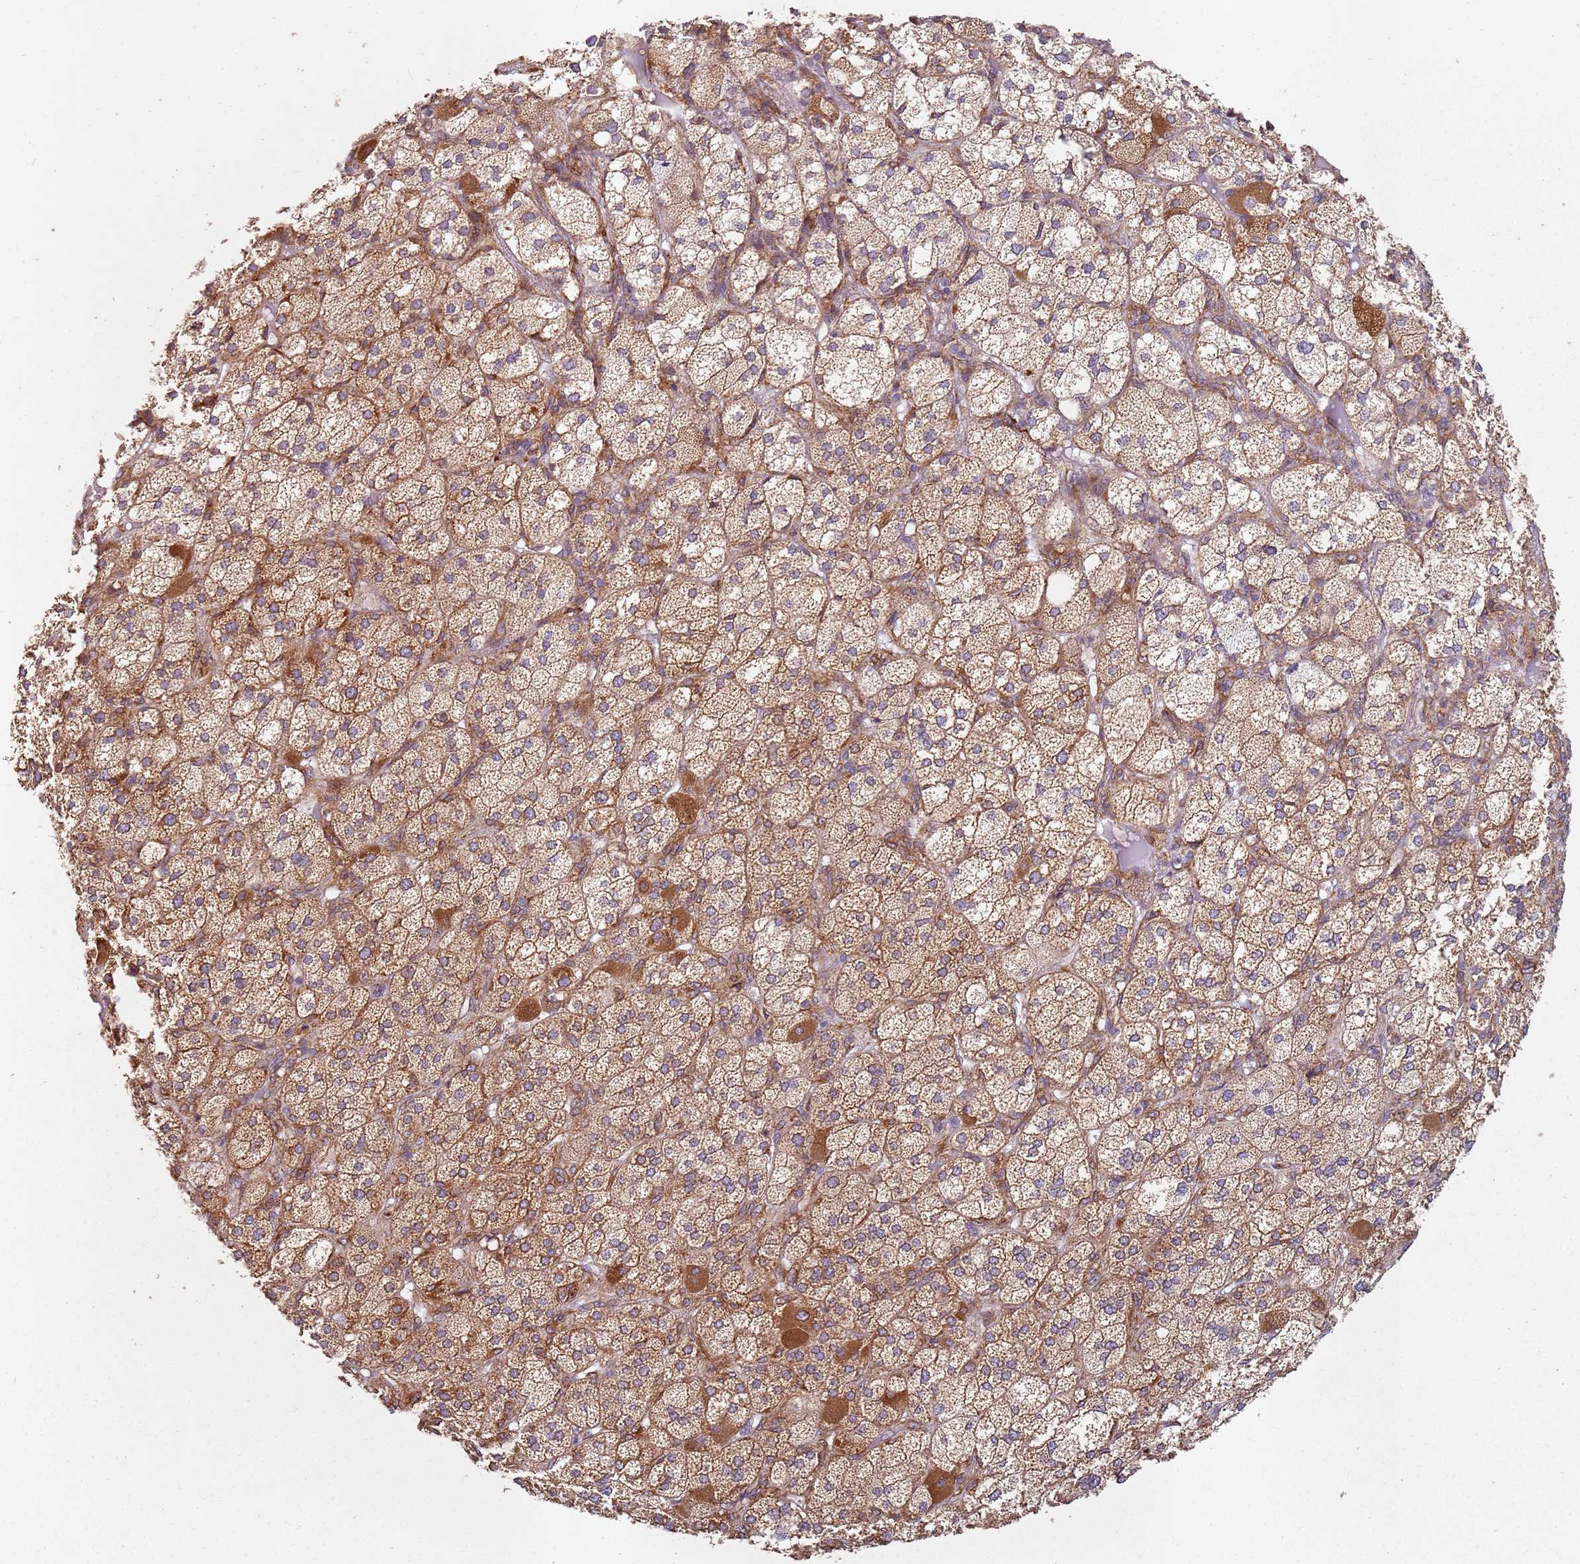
{"staining": {"intensity": "moderate", "quantity": ">75%", "location": "cytoplasmic/membranous"}, "tissue": "adrenal gland", "cell_type": "Glandular cells", "image_type": "normal", "snomed": [{"axis": "morphology", "description": "Normal tissue, NOS"}, {"axis": "topography", "description": "Adrenal gland"}], "caption": "Immunohistochemical staining of normal human adrenal gland shows moderate cytoplasmic/membranous protein staining in approximately >75% of glandular cells. Immunohistochemistry stains the protein of interest in brown and the nuclei are stained blue.", "gene": "ARFRP1", "patient": {"sex": "female", "age": 61}}